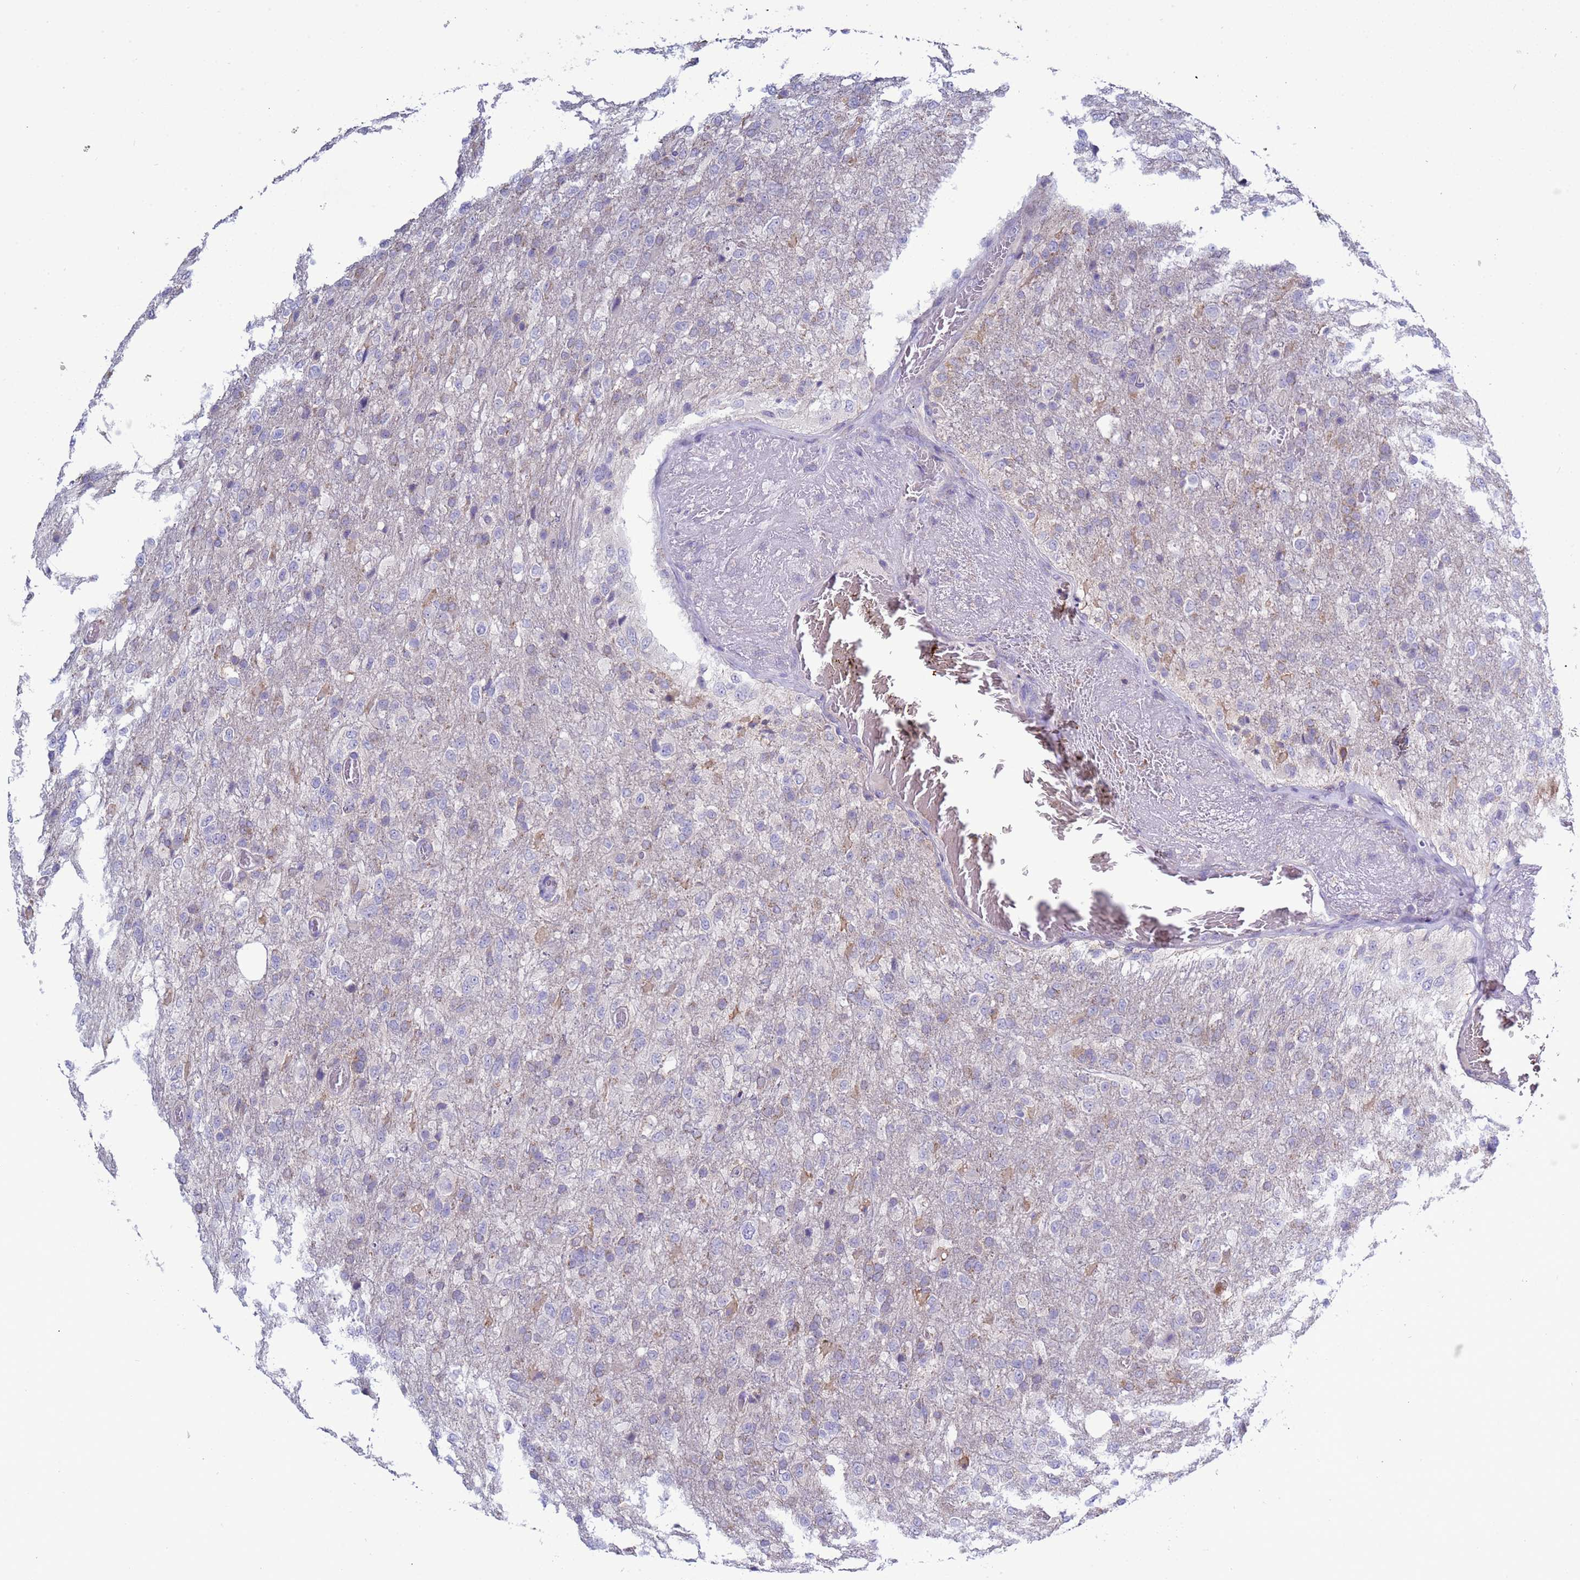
{"staining": {"intensity": "negative", "quantity": "none", "location": "none"}, "tissue": "glioma", "cell_type": "Tumor cells", "image_type": "cancer", "snomed": [{"axis": "morphology", "description": "Glioma, malignant, High grade"}, {"axis": "topography", "description": "Brain"}], "caption": "IHC of human high-grade glioma (malignant) demonstrates no staining in tumor cells.", "gene": "ABHD17B", "patient": {"sex": "female", "age": 74}}